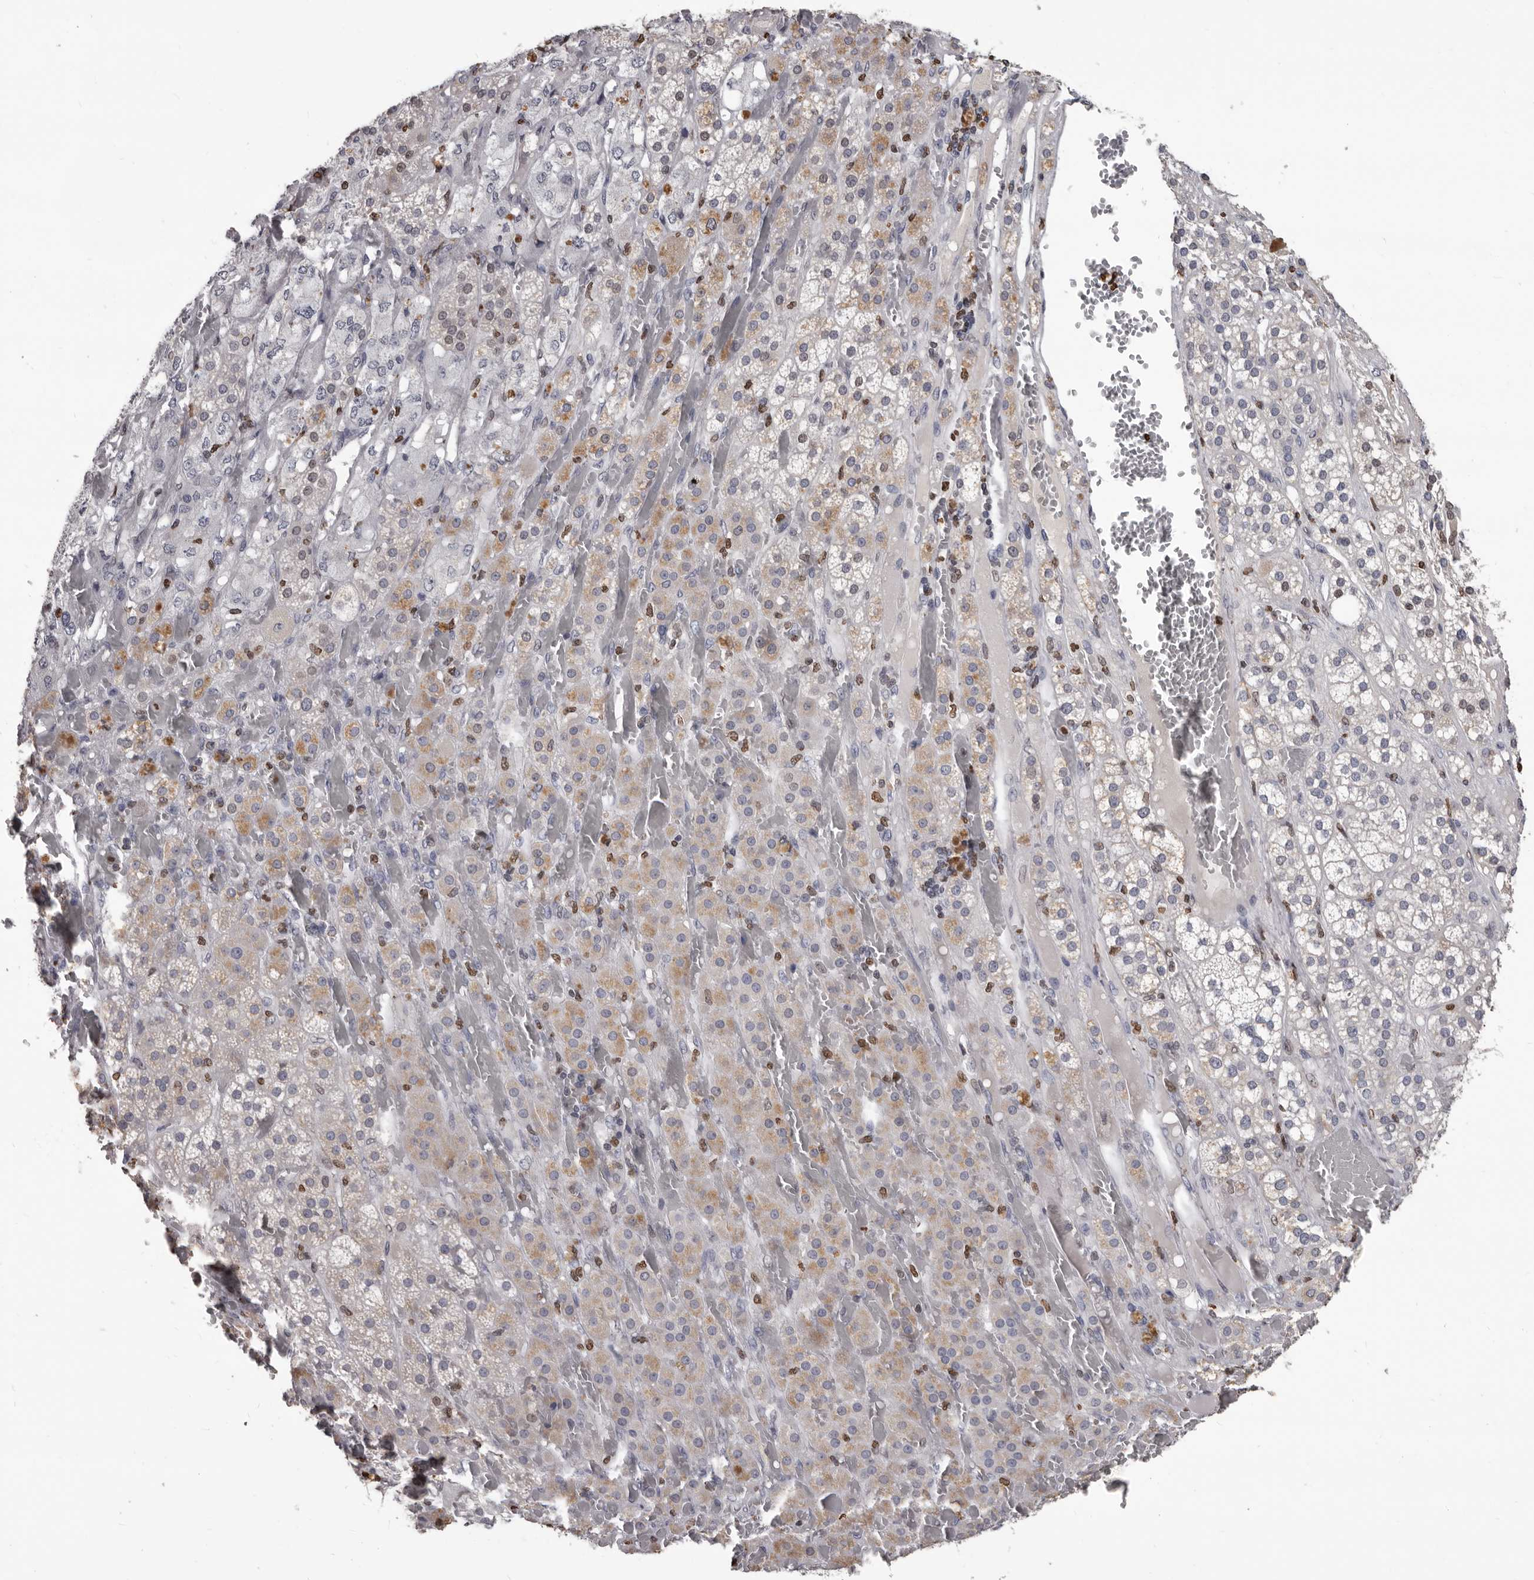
{"staining": {"intensity": "moderate", "quantity": "<25%", "location": "cytoplasmic/membranous,nuclear"}, "tissue": "adrenal gland", "cell_type": "Glandular cells", "image_type": "normal", "snomed": [{"axis": "morphology", "description": "Normal tissue, NOS"}, {"axis": "topography", "description": "Adrenal gland"}], "caption": "IHC (DAB (3,3'-diaminobenzidine)) staining of unremarkable adrenal gland exhibits moderate cytoplasmic/membranous,nuclear protein positivity in approximately <25% of glandular cells.", "gene": "AHR", "patient": {"sex": "female", "age": 59}}